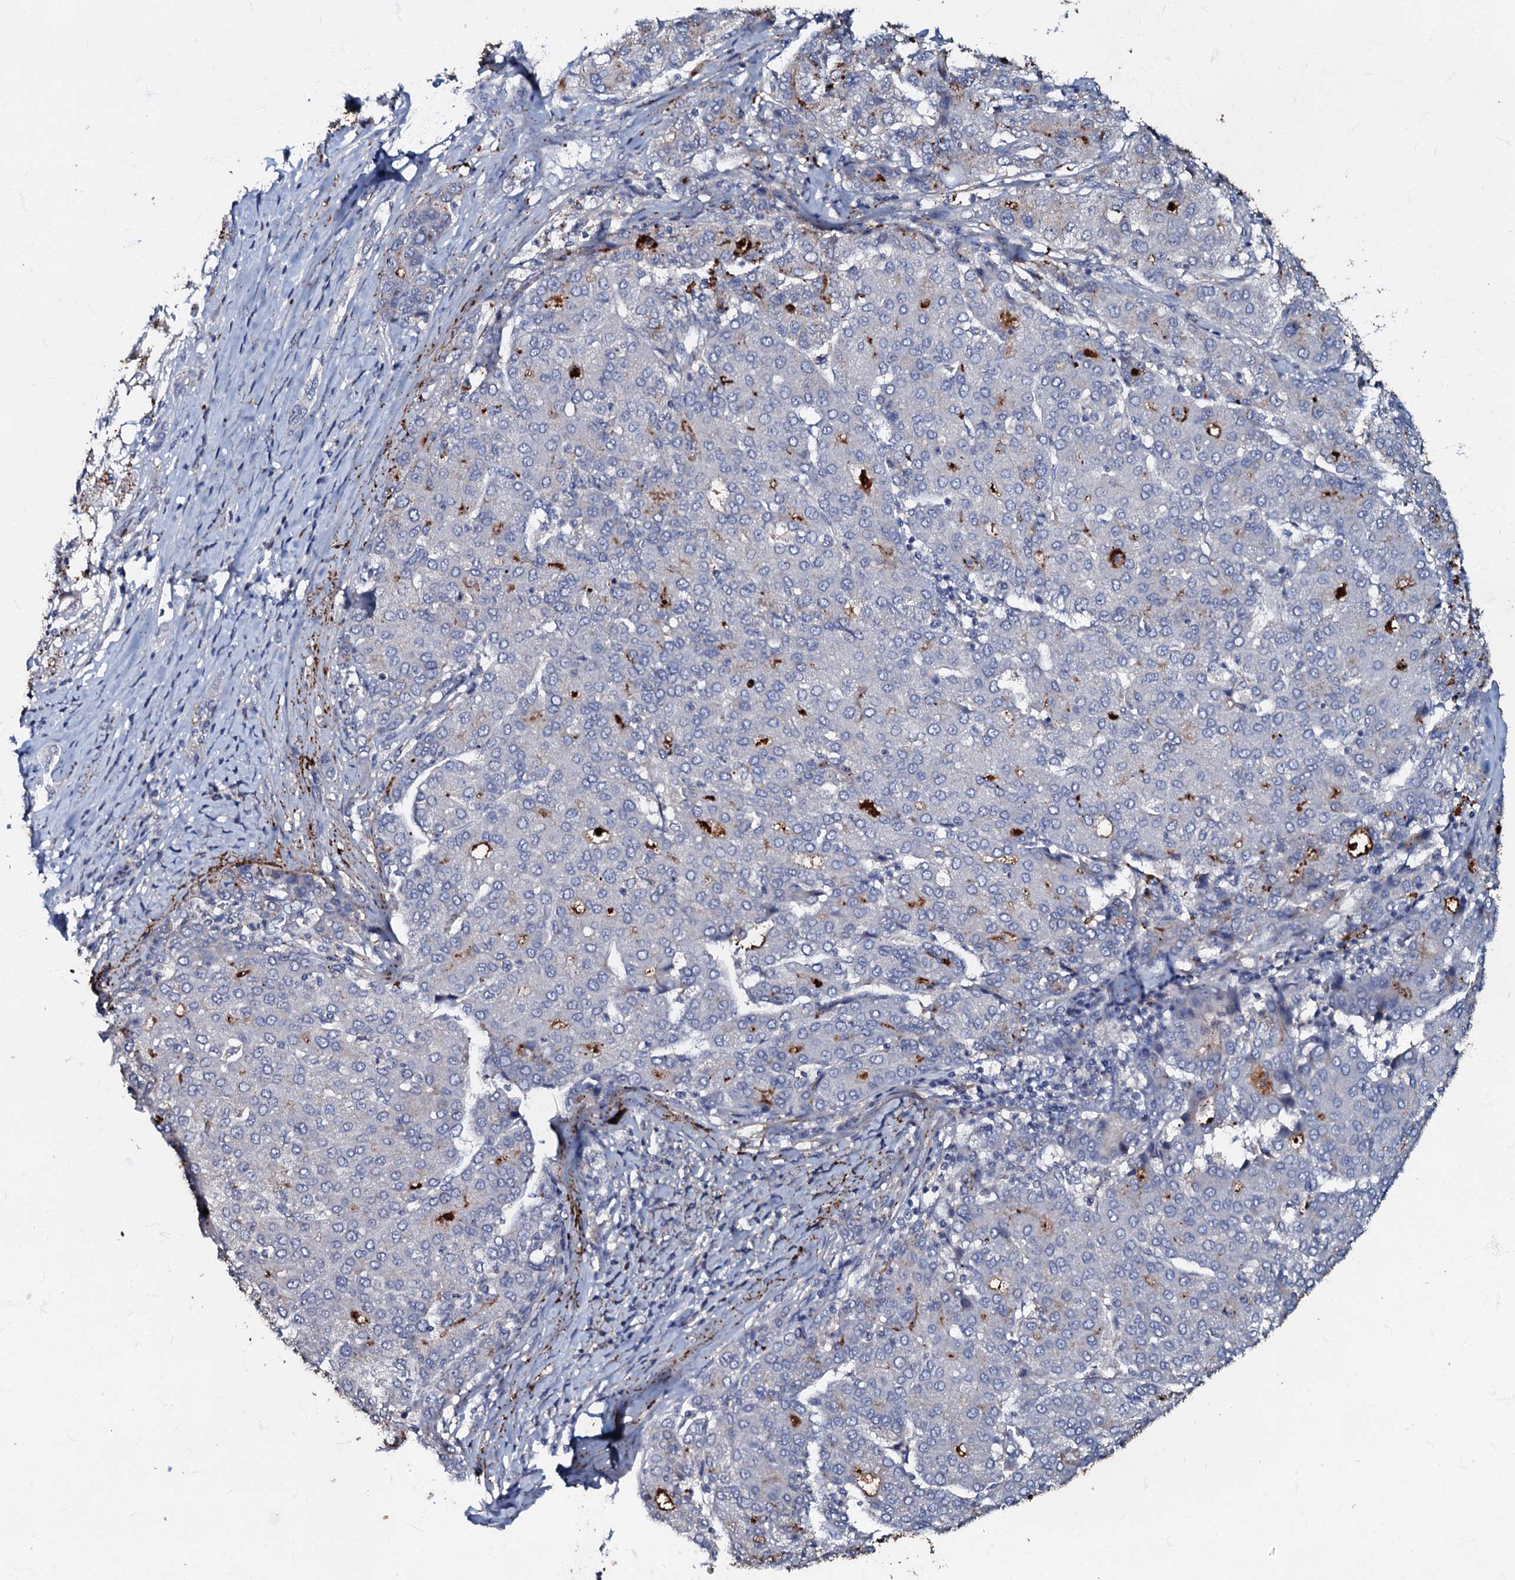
{"staining": {"intensity": "negative", "quantity": "none", "location": "none"}, "tissue": "liver cancer", "cell_type": "Tumor cells", "image_type": "cancer", "snomed": [{"axis": "morphology", "description": "Carcinoma, Hepatocellular, NOS"}, {"axis": "topography", "description": "Liver"}], "caption": "DAB (3,3'-diaminobenzidine) immunohistochemical staining of human liver cancer reveals no significant positivity in tumor cells.", "gene": "MANSC4", "patient": {"sex": "male", "age": 65}}